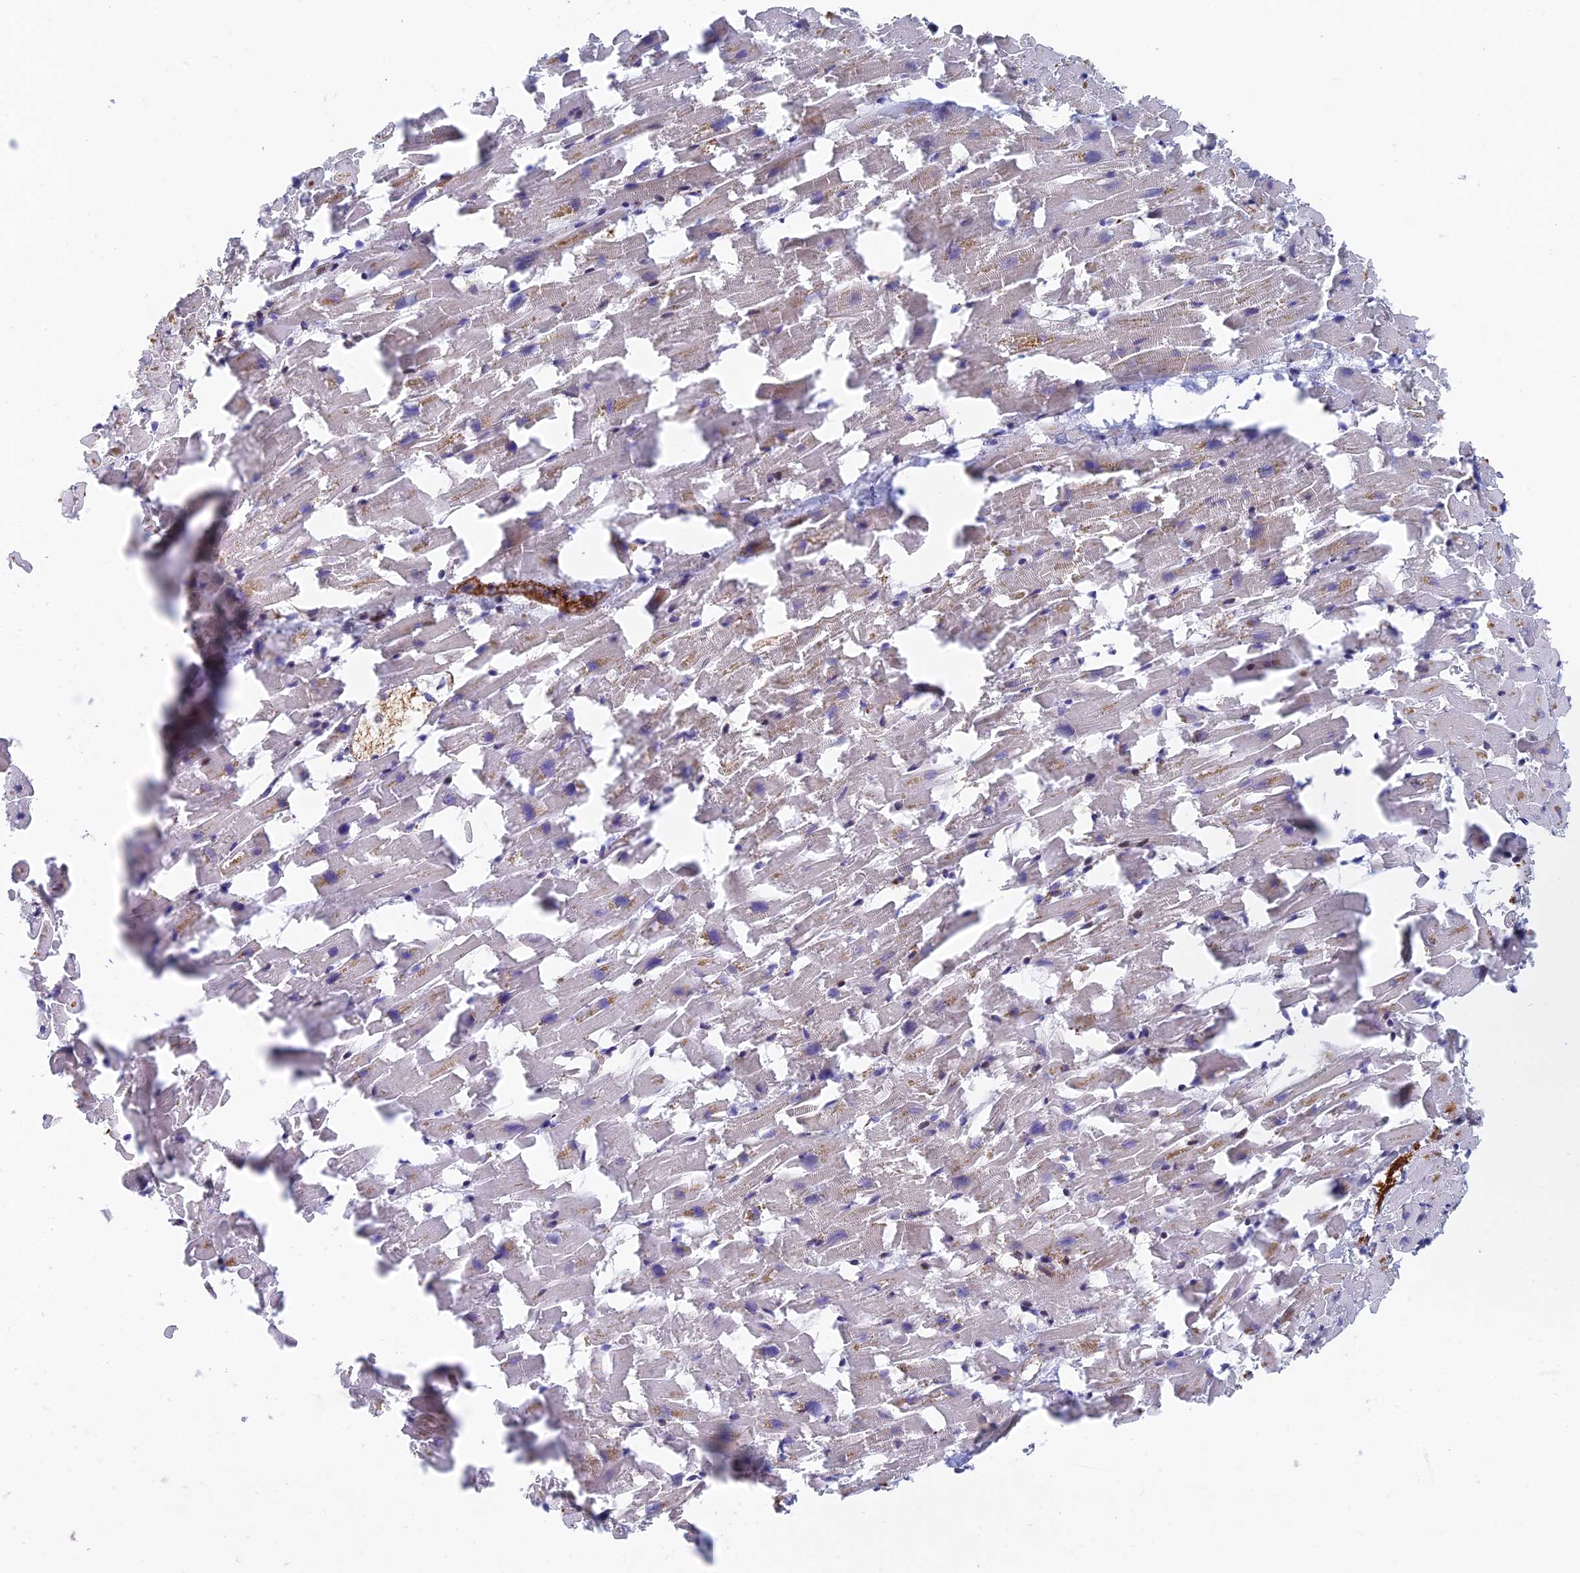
{"staining": {"intensity": "moderate", "quantity": "<25%", "location": "cytoplasmic/membranous"}, "tissue": "heart muscle", "cell_type": "Cardiomyocytes", "image_type": "normal", "snomed": [{"axis": "morphology", "description": "Normal tissue, NOS"}, {"axis": "topography", "description": "Heart"}], "caption": "A histopathology image showing moderate cytoplasmic/membranous staining in approximately <25% of cardiomyocytes in unremarkable heart muscle, as visualized by brown immunohistochemical staining.", "gene": "ARRDC1", "patient": {"sex": "female", "age": 64}}